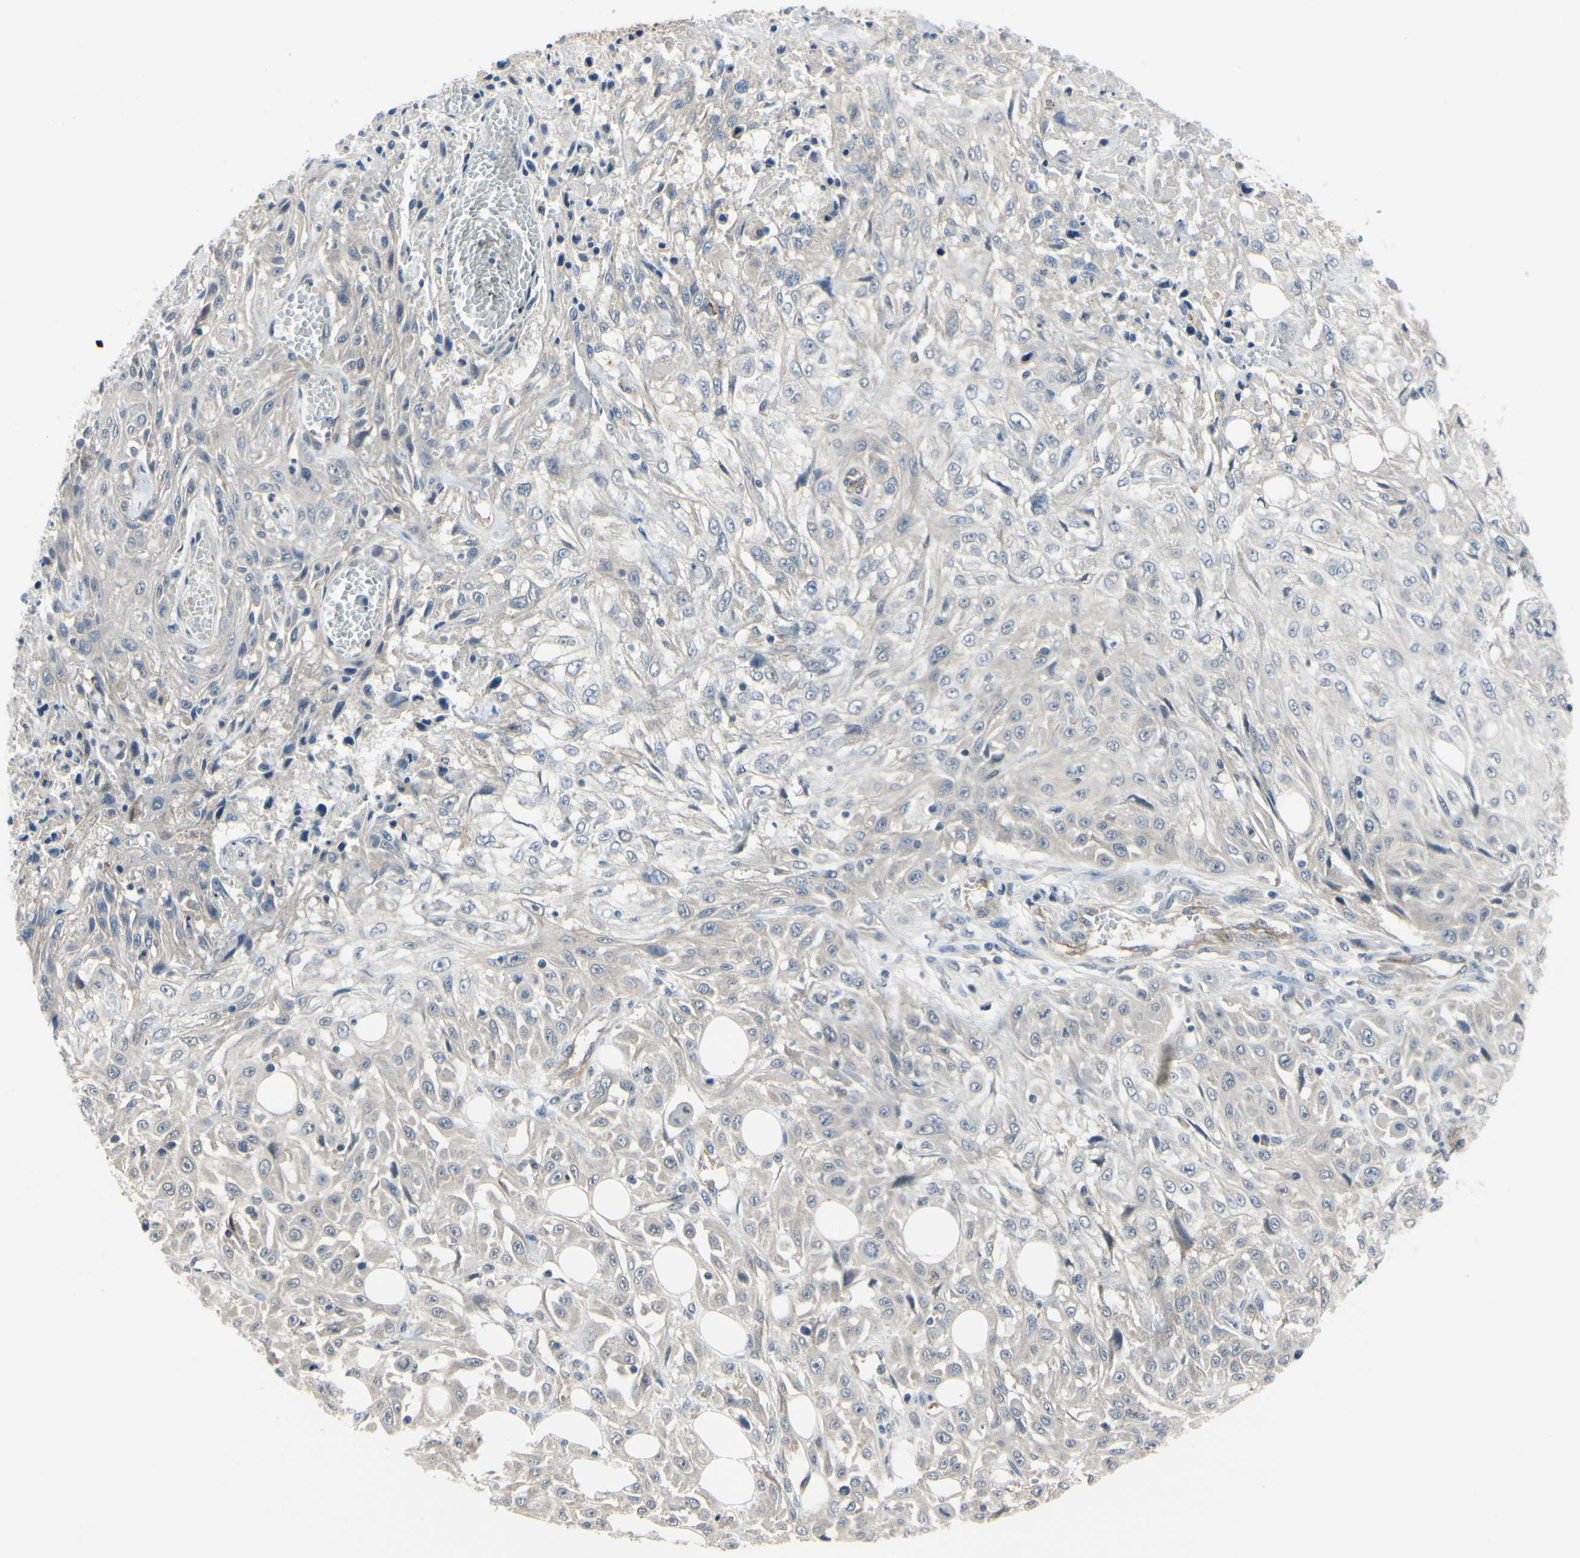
{"staining": {"intensity": "negative", "quantity": "none", "location": "none"}, "tissue": "skin cancer", "cell_type": "Tumor cells", "image_type": "cancer", "snomed": [{"axis": "morphology", "description": "Squamous cell carcinoma, NOS"}, {"axis": "morphology", "description": "Squamous cell carcinoma, metastatic, NOS"}, {"axis": "topography", "description": "Skin"}, {"axis": "topography", "description": "Lymph node"}], "caption": "This is an IHC image of skin squamous cell carcinoma. There is no positivity in tumor cells.", "gene": "COMMD9", "patient": {"sex": "male", "age": 75}}